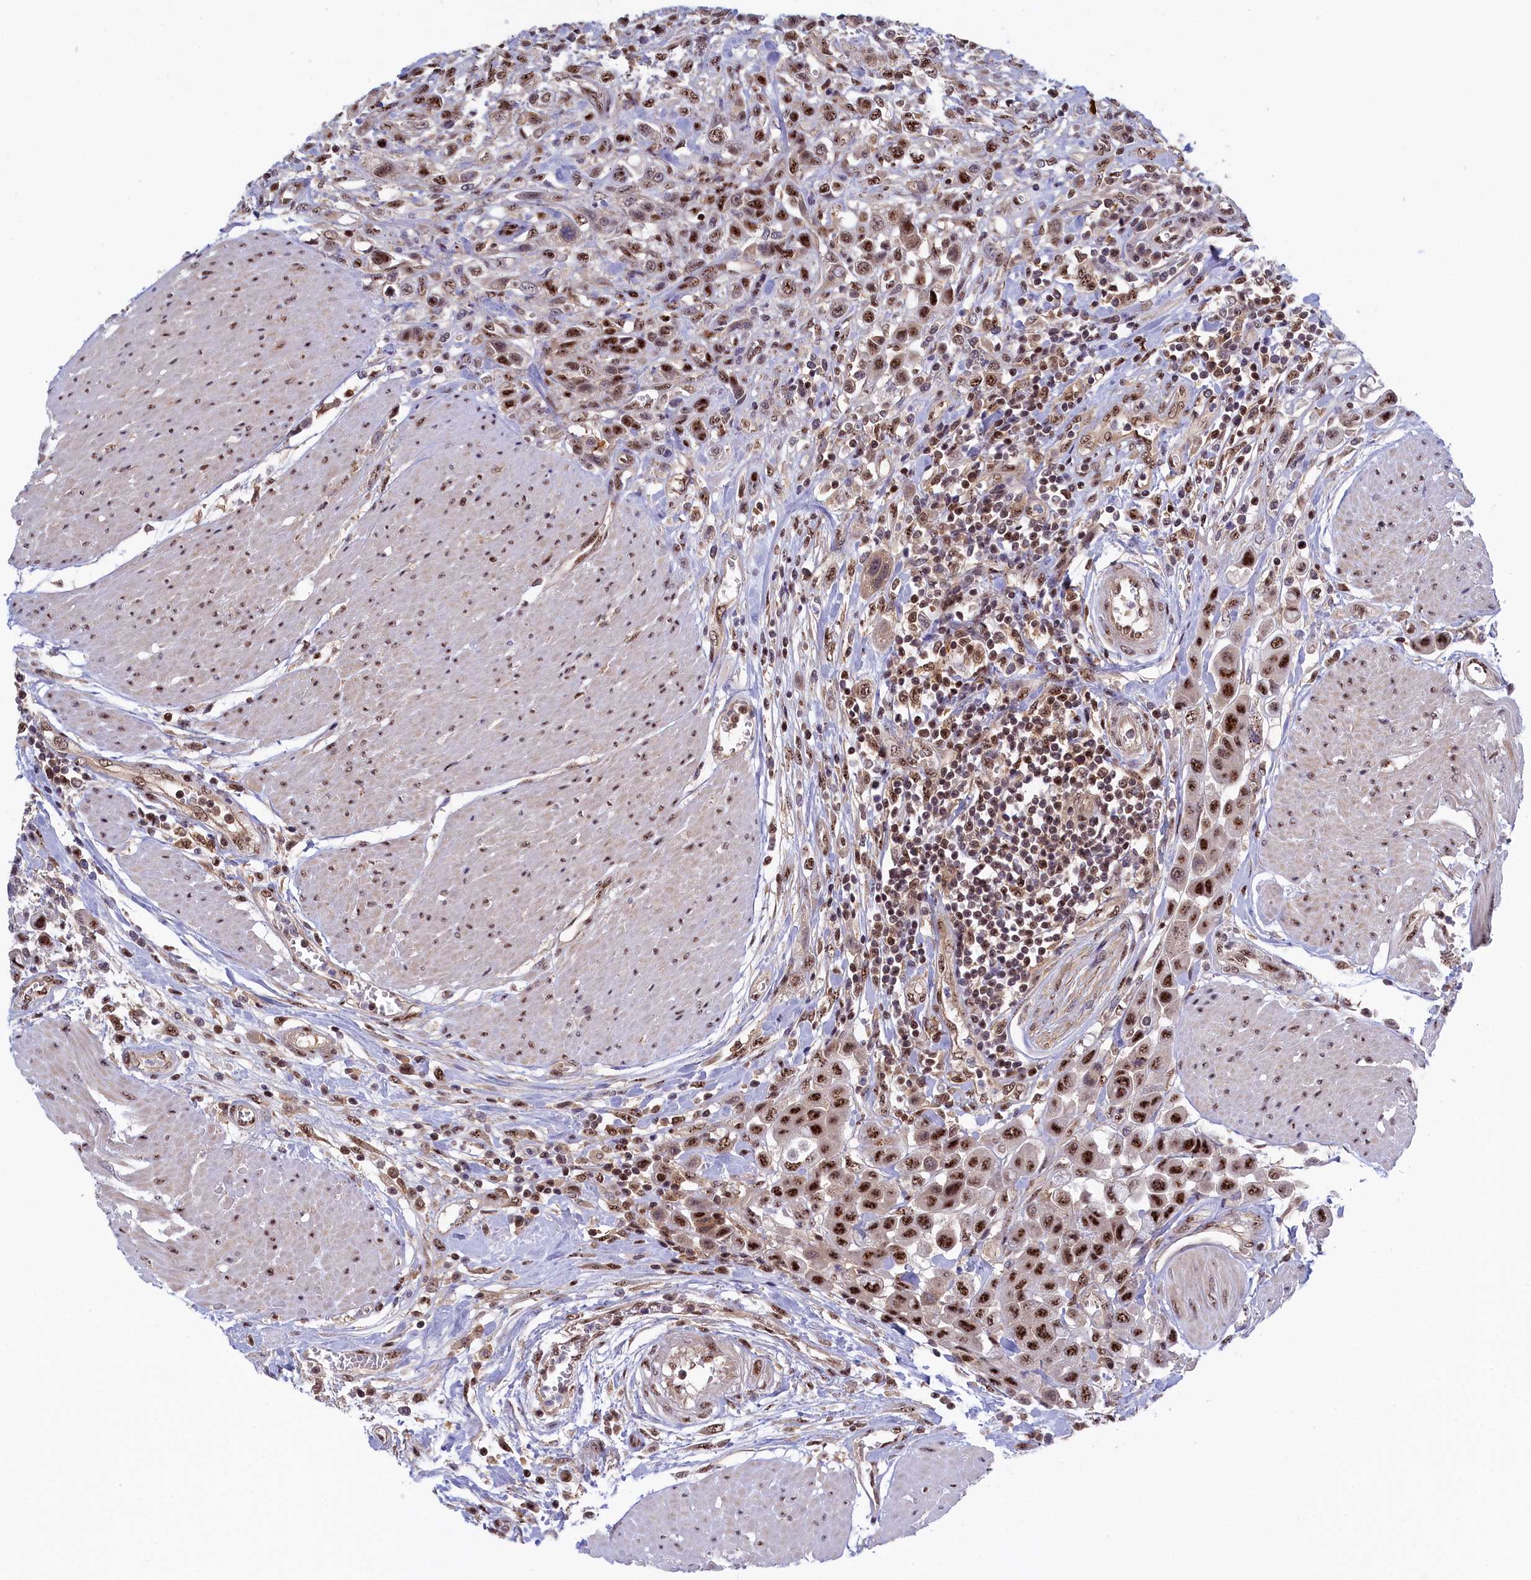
{"staining": {"intensity": "strong", "quantity": ">75%", "location": "nuclear"}, "tissue": "urothelial cancer", "cell_type": "Tumor cells", "image_type": "cancer", "snomed": [{"axis": "morphology", "description": "Urothelial carcinoma, High grade"}, {"axis": "topography", "description": "Urinary bladder"}], "caption": "High-magnification brightfield microscopy of urothelial carcinoma (high-grade) stained with DAB (3,3'-diaminobenzidine) (brown) and counterstained with hematoxylin (blue). tumor cells exhibit strong nuclear staining is appreciated in about>75% of cells.", "gene": "TAB1", "patient": {"sex": "male", "age": 50}}